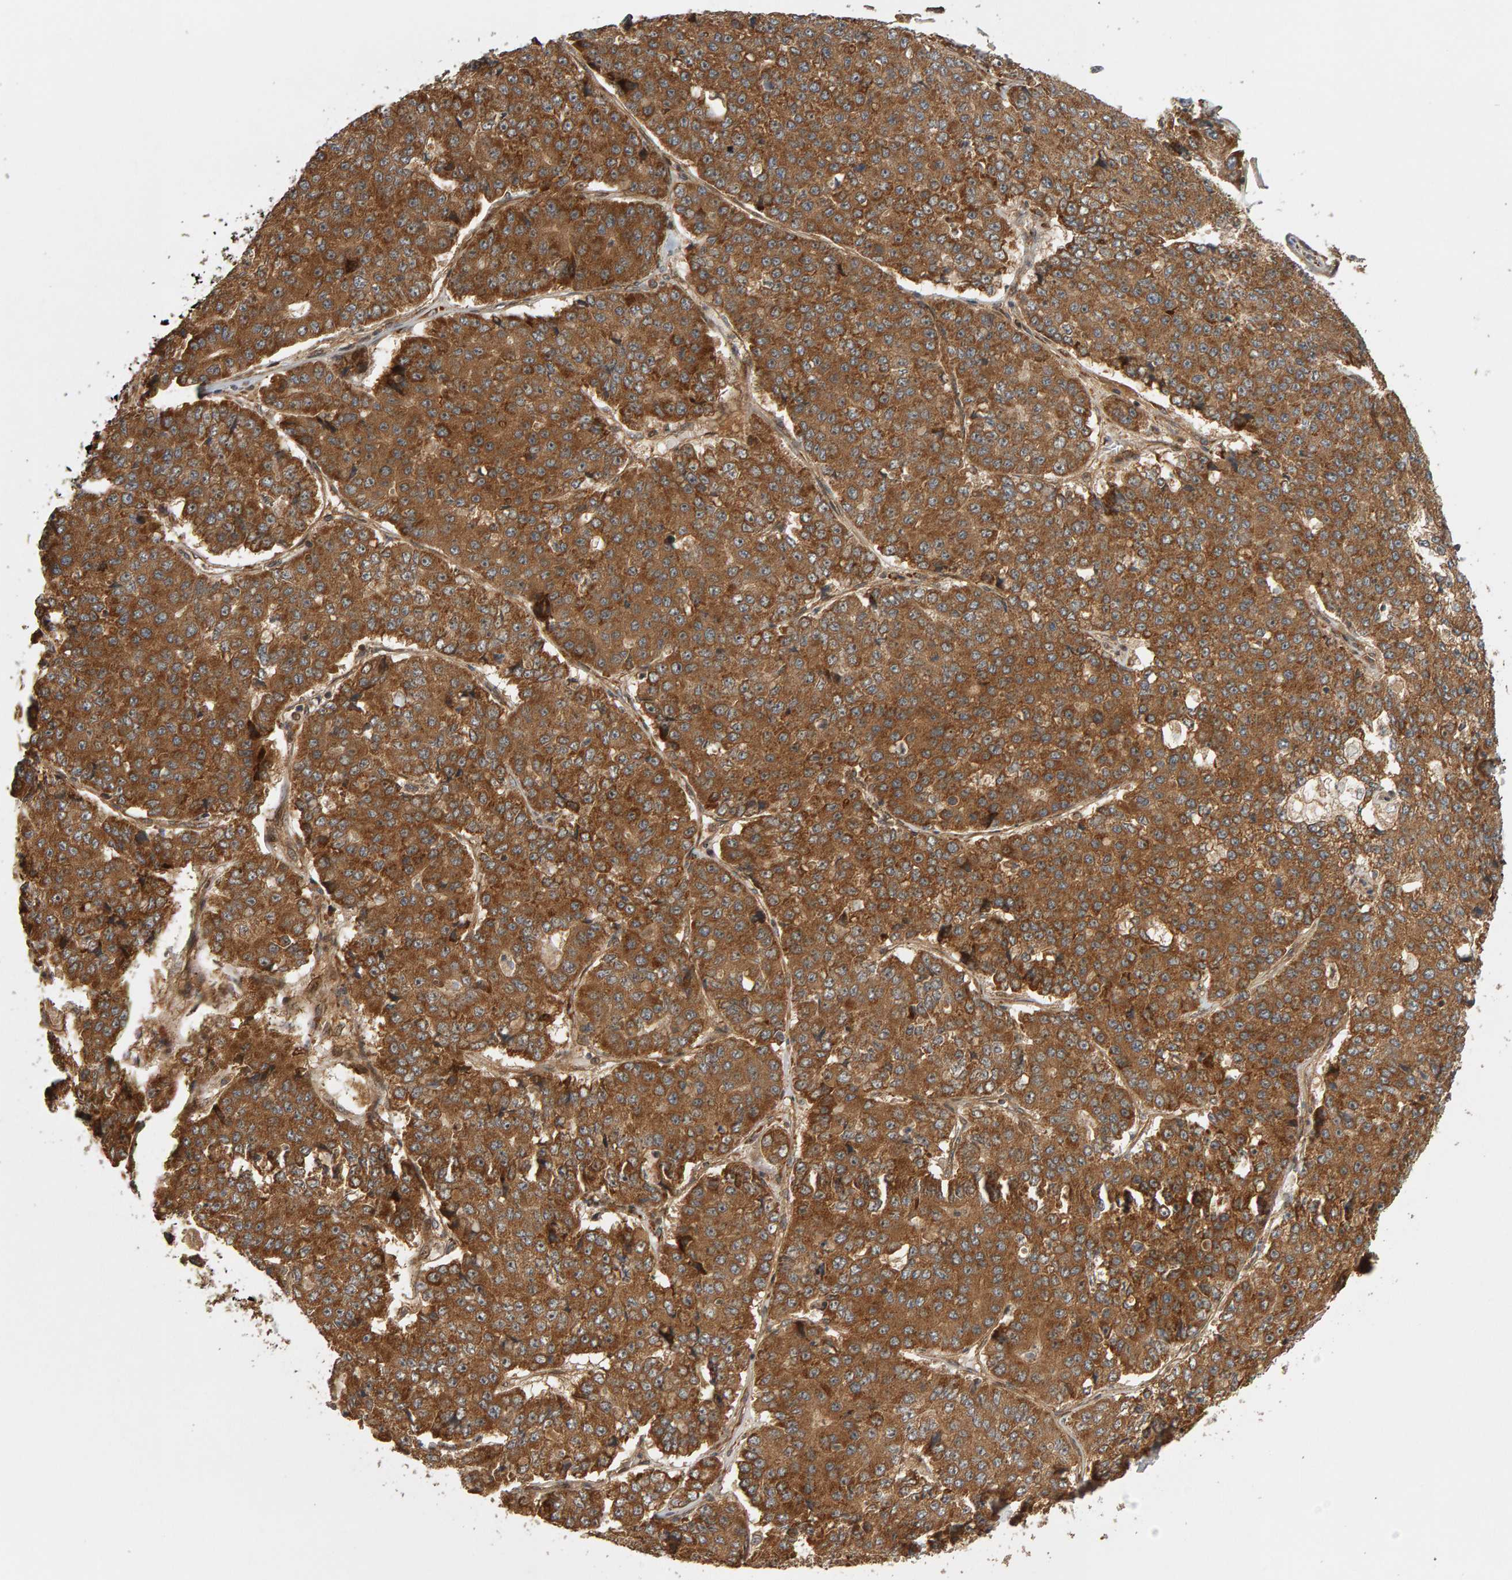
{"staining": {"intensity": "moderate", "quantity": ">75%", "location": "cytoplasmic/membranous"}, "tissue": "pancreatic cancer", "cell_type": "Tumor cells", "image_type": "cancer", "snomed": [{"axis": "morphology", "description": "Adenocarcinoma, NOS"}, {"axis": "topography", "description": "Pancreas"}], "caption": "Pancreatic adenocarcinoma was stained to show a protein in brown. There is medium levels of moderate cytoplasmic/membranous expression in approximately >75% of tumor cells.", "gene": "ZFAND1", "patient": {"sex": "male", "age": 50}}